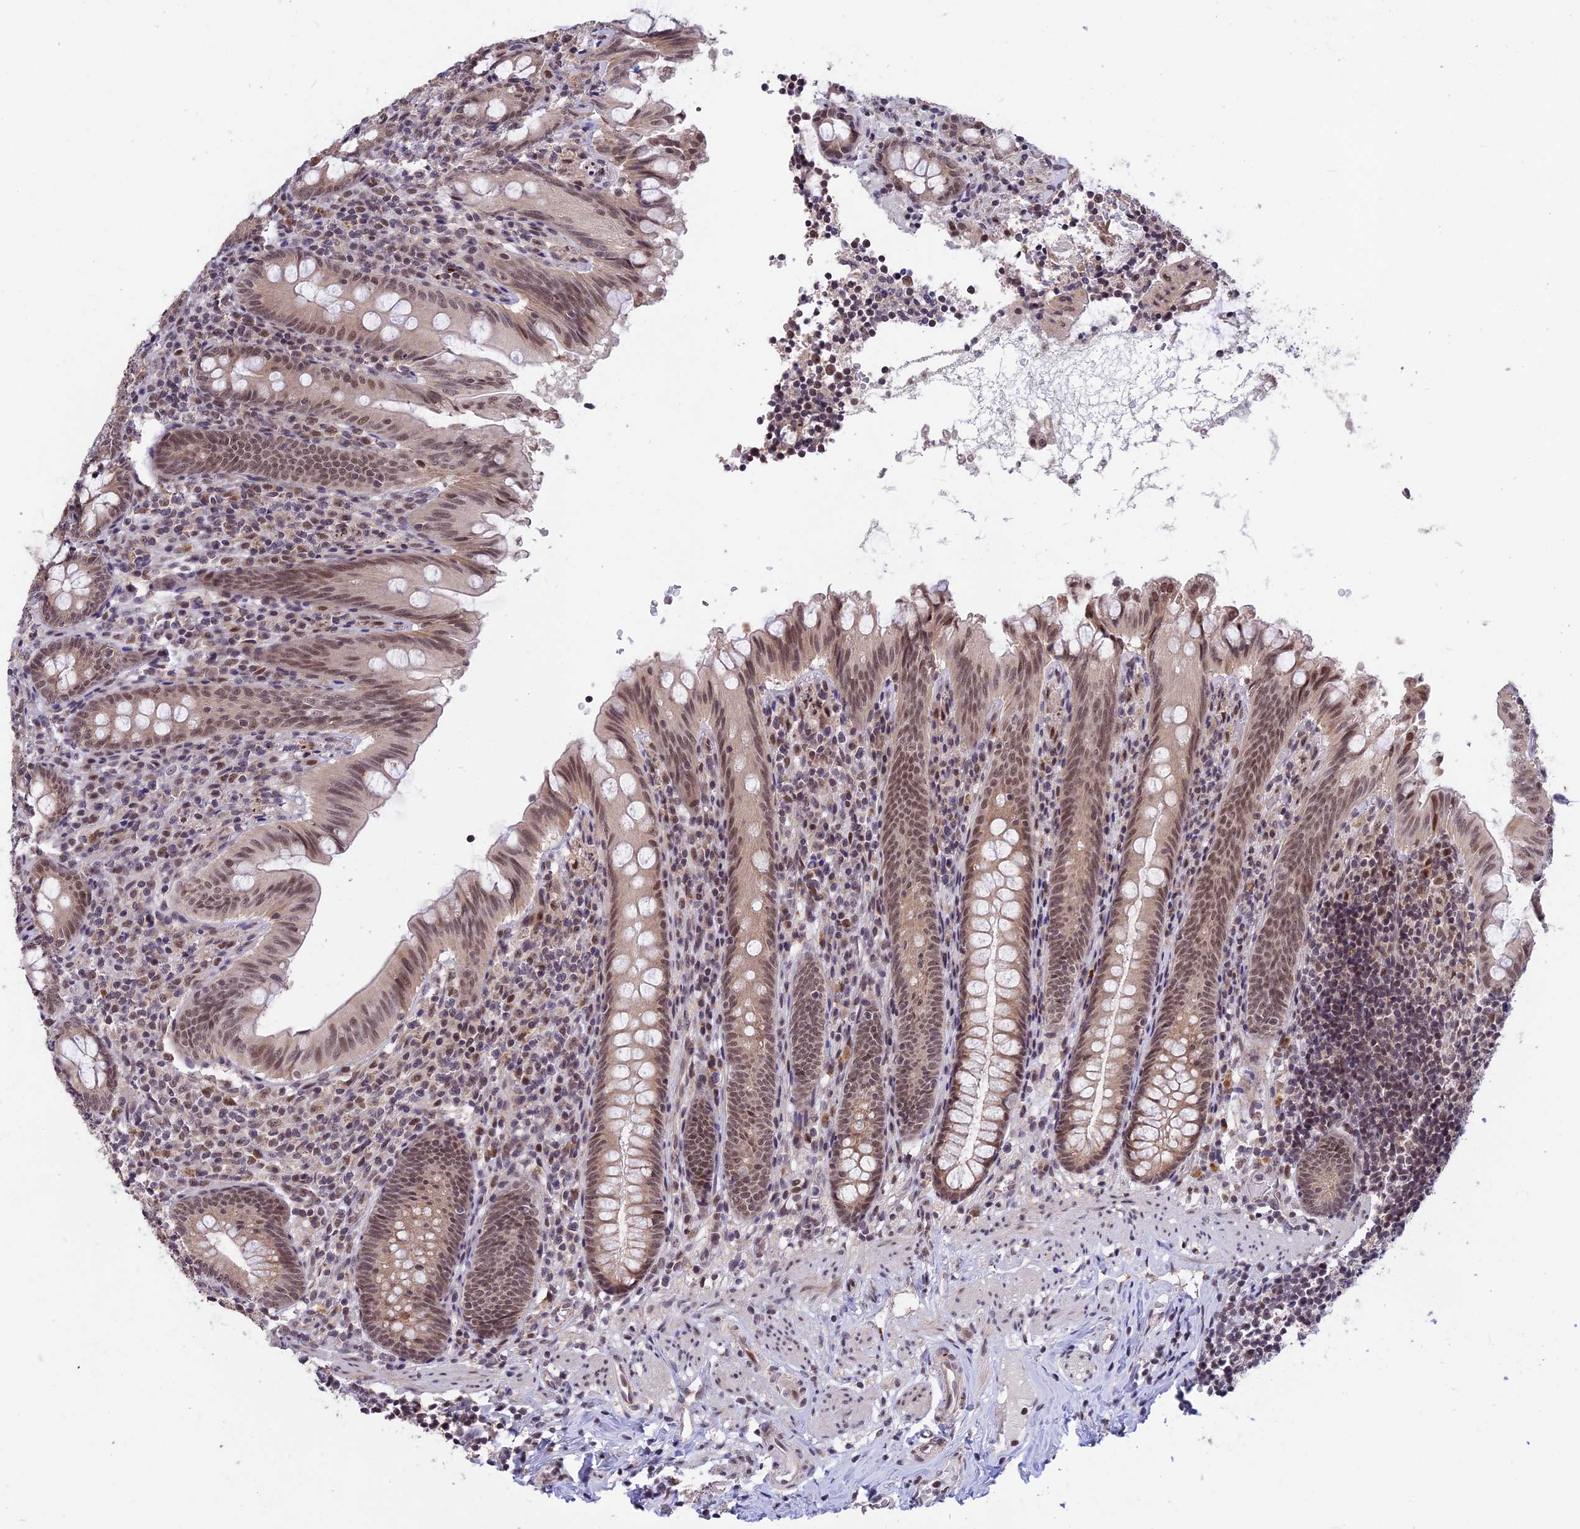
{"staining": {"intensity": "moderate", "quantity": "<25%", "location": "nuclear"}, "tissue": "appendix", "cell_type": "Glandular cells", "image_type": "normal", "snomed": [{"axis": "morphology", "description": "Normal tissue, NOS"}, {"axis": "topography", "description": "Appendix"}], "caption": "Protein staining reveals moderate nuclear positivity in approximately <25% of glandular cells in unremarkable appendix.", "gene": "POLR2C", "patient": {"sex": "male", "age": 55}}